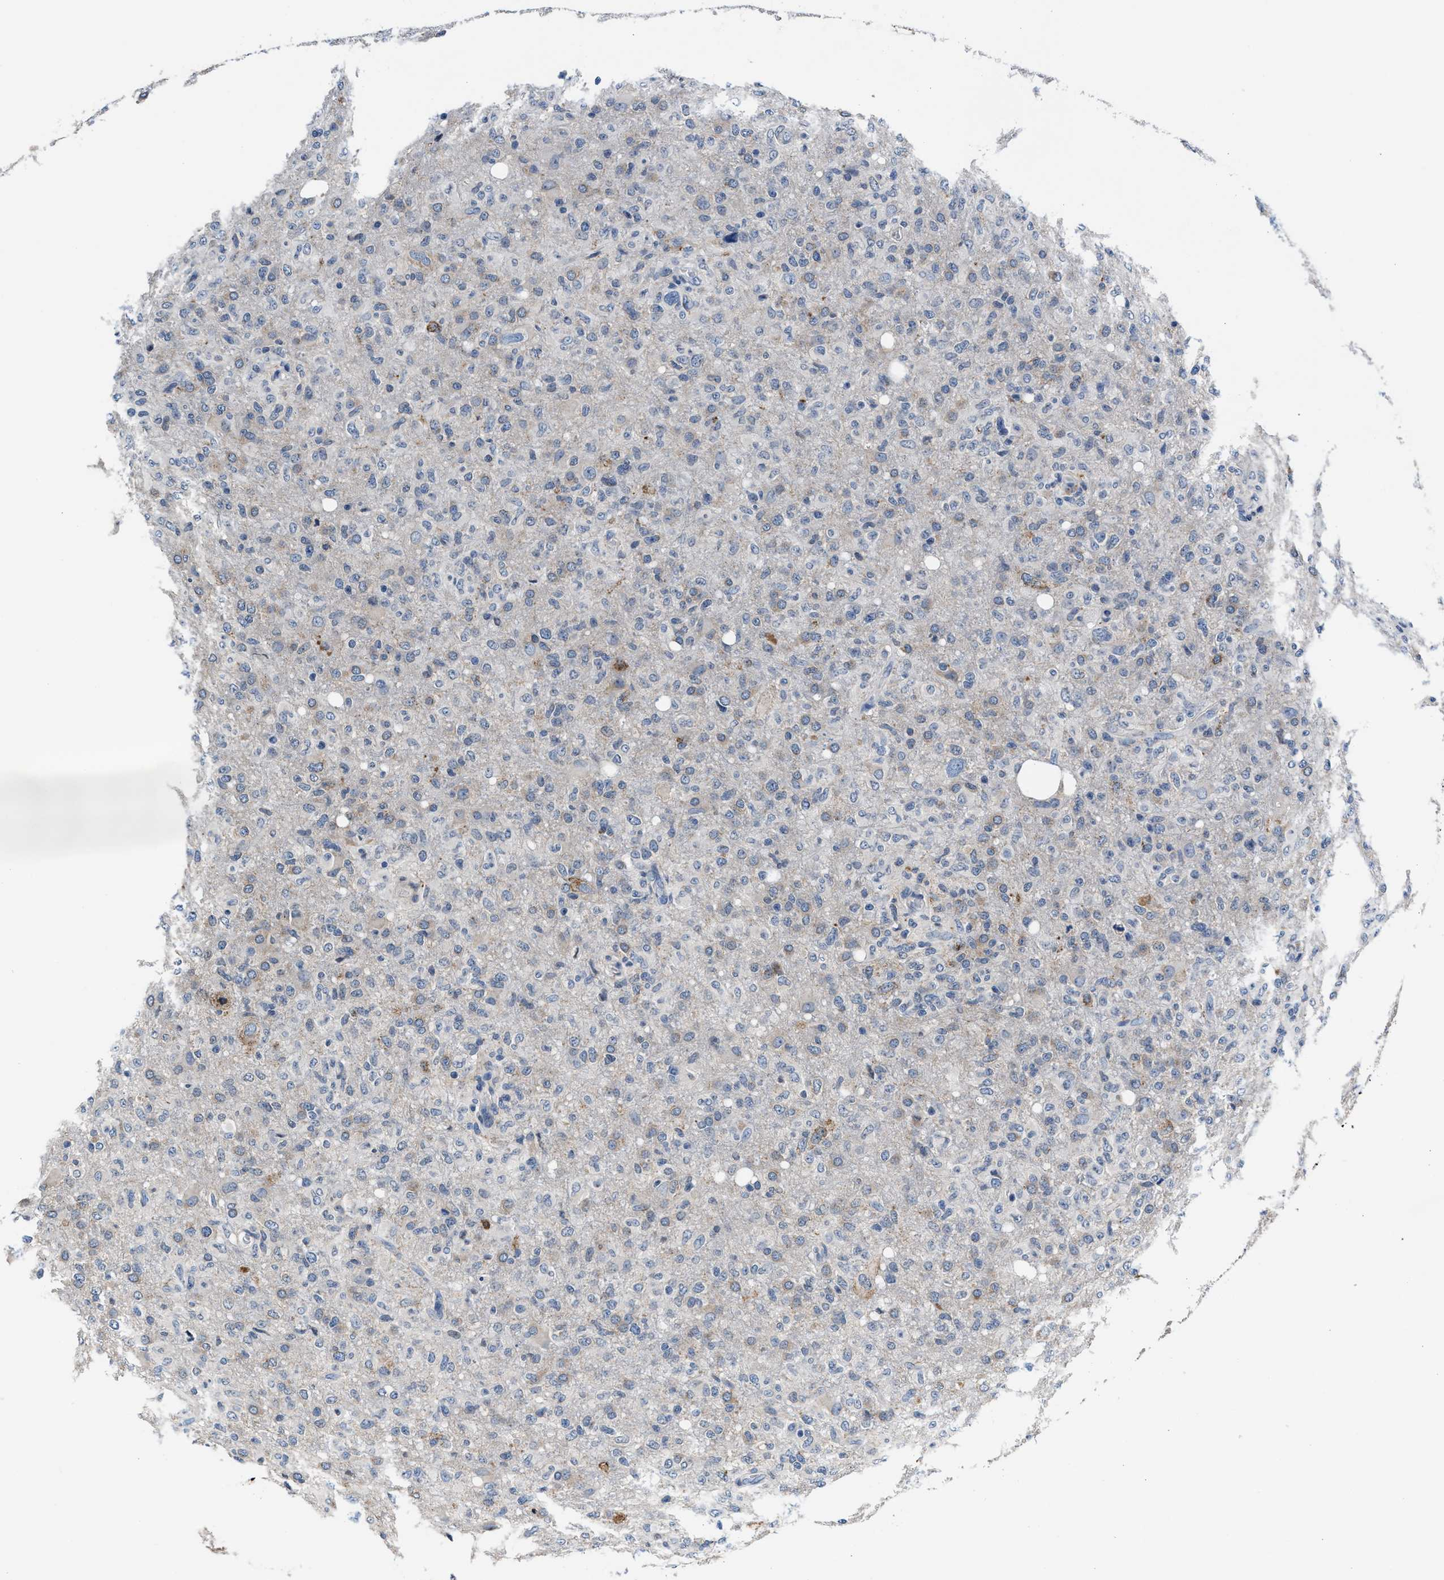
{"staining": {"intensity": "weak", "quantity": "<25%", "location": "cytoplasmic/membranous"}, "tissue": "glioma", "cell_type": "Tumor cells", "image_type": "cancer", "snomed": [{"axis": "morphology", "description": "Glioma, malignant, High grade"}, {"axis": "topography", "description": "Brain"}], "caption": "Human malignant glioma (high-grade) stained for a protein using immunohistochemistry demonstrates no expression in tumor cells.", "gene": "MYH3", "patient": {"sex": "female", "age": 57}}